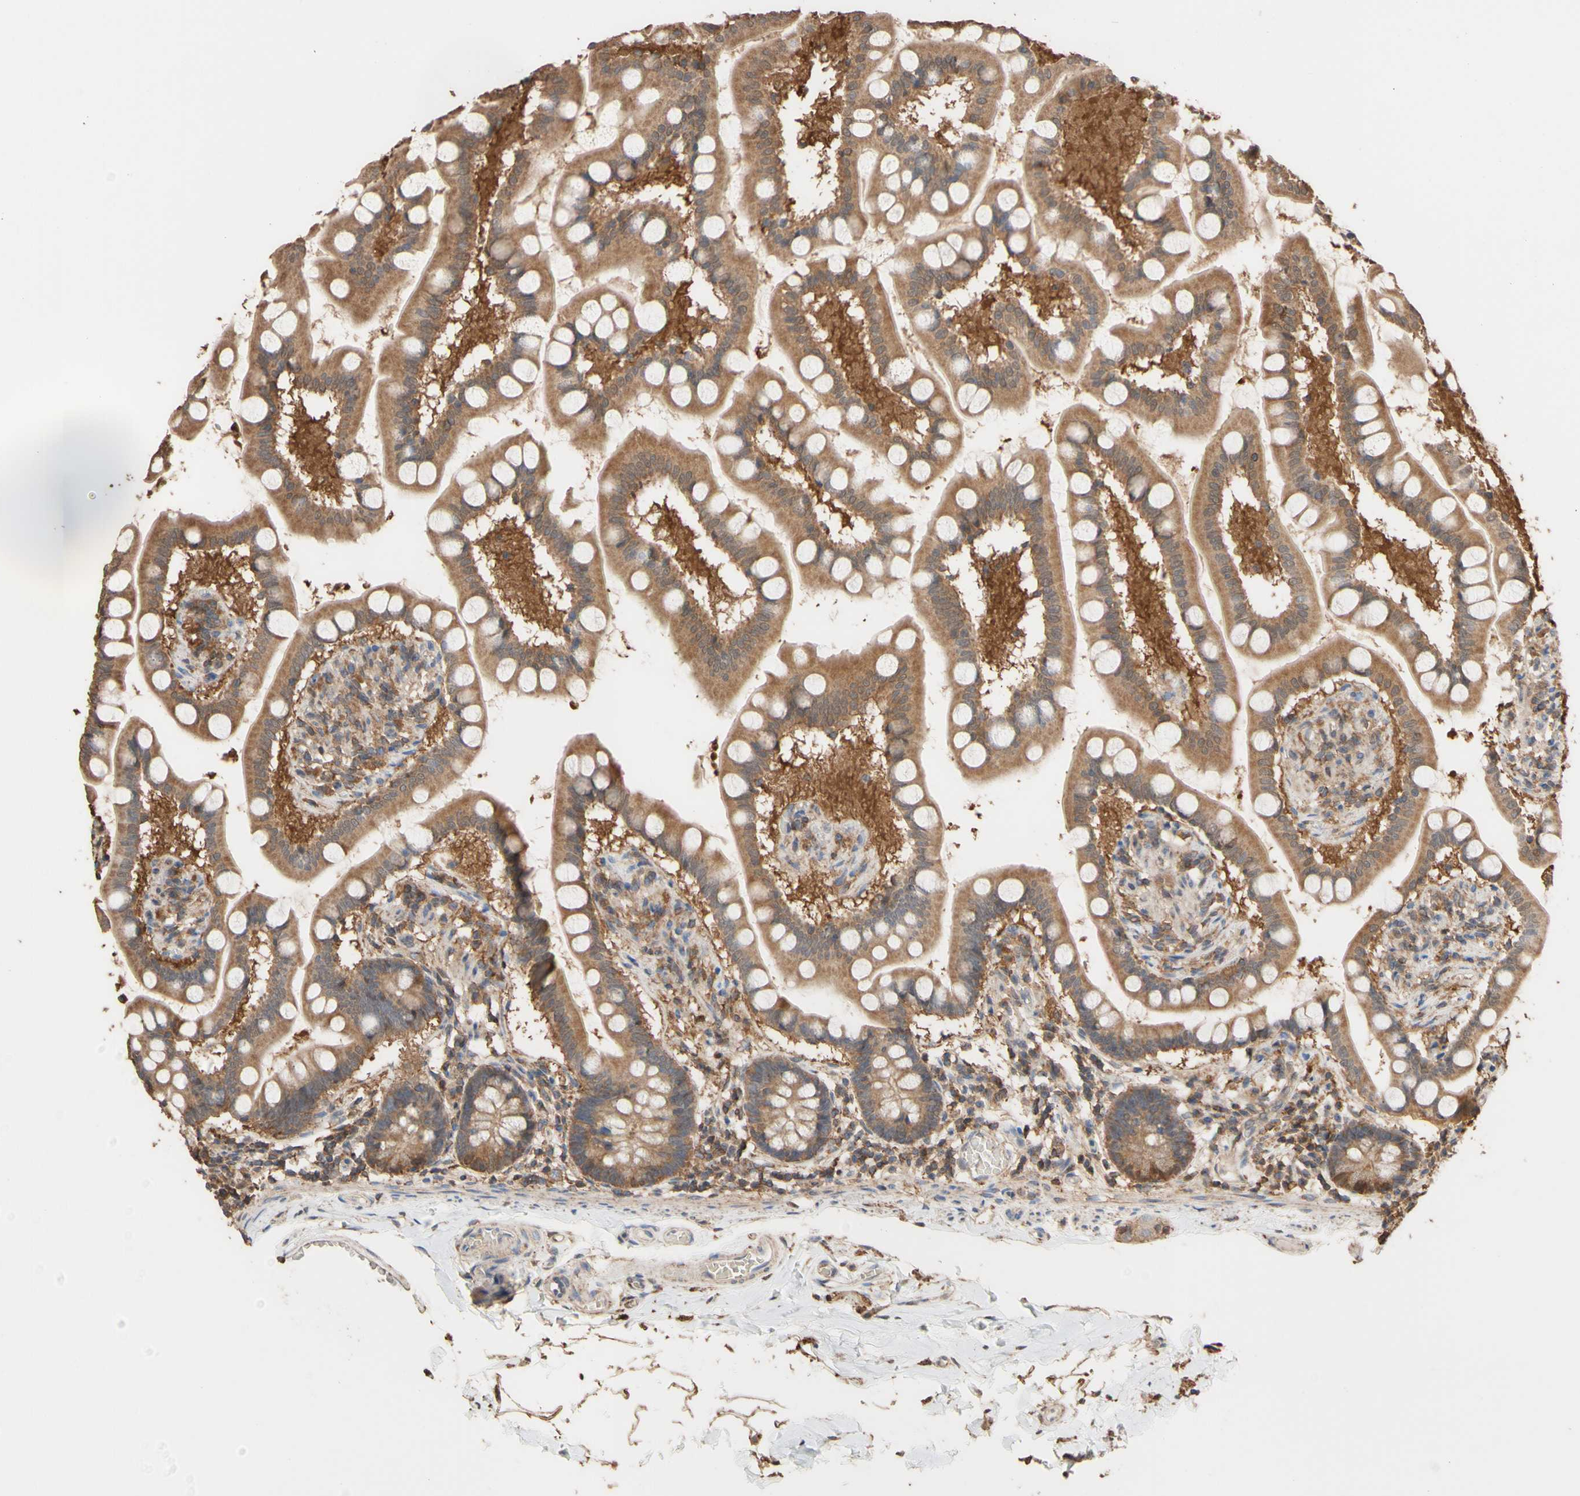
{"staining": {"intensity": "moderate", "quantity": ">75%", "location": "cytoplasmic/membranous"}, "tissue": "small intestine", "cell_type": "Glandular cells", "image_type": "normal", "snomed": [{"axis": "morphology", "description": "Normal tissue, NOS"}, {"axis": "topography", "description": "Small intestine"}], "caption": "Moderate cytoplasmic/membranous protein positivity is present in approximately >75% of glandular cells in small intestine. Nuclei are stained in blue.", "gene": "ALDH9A1", "patient": {"sex": "male", "age": 41}}